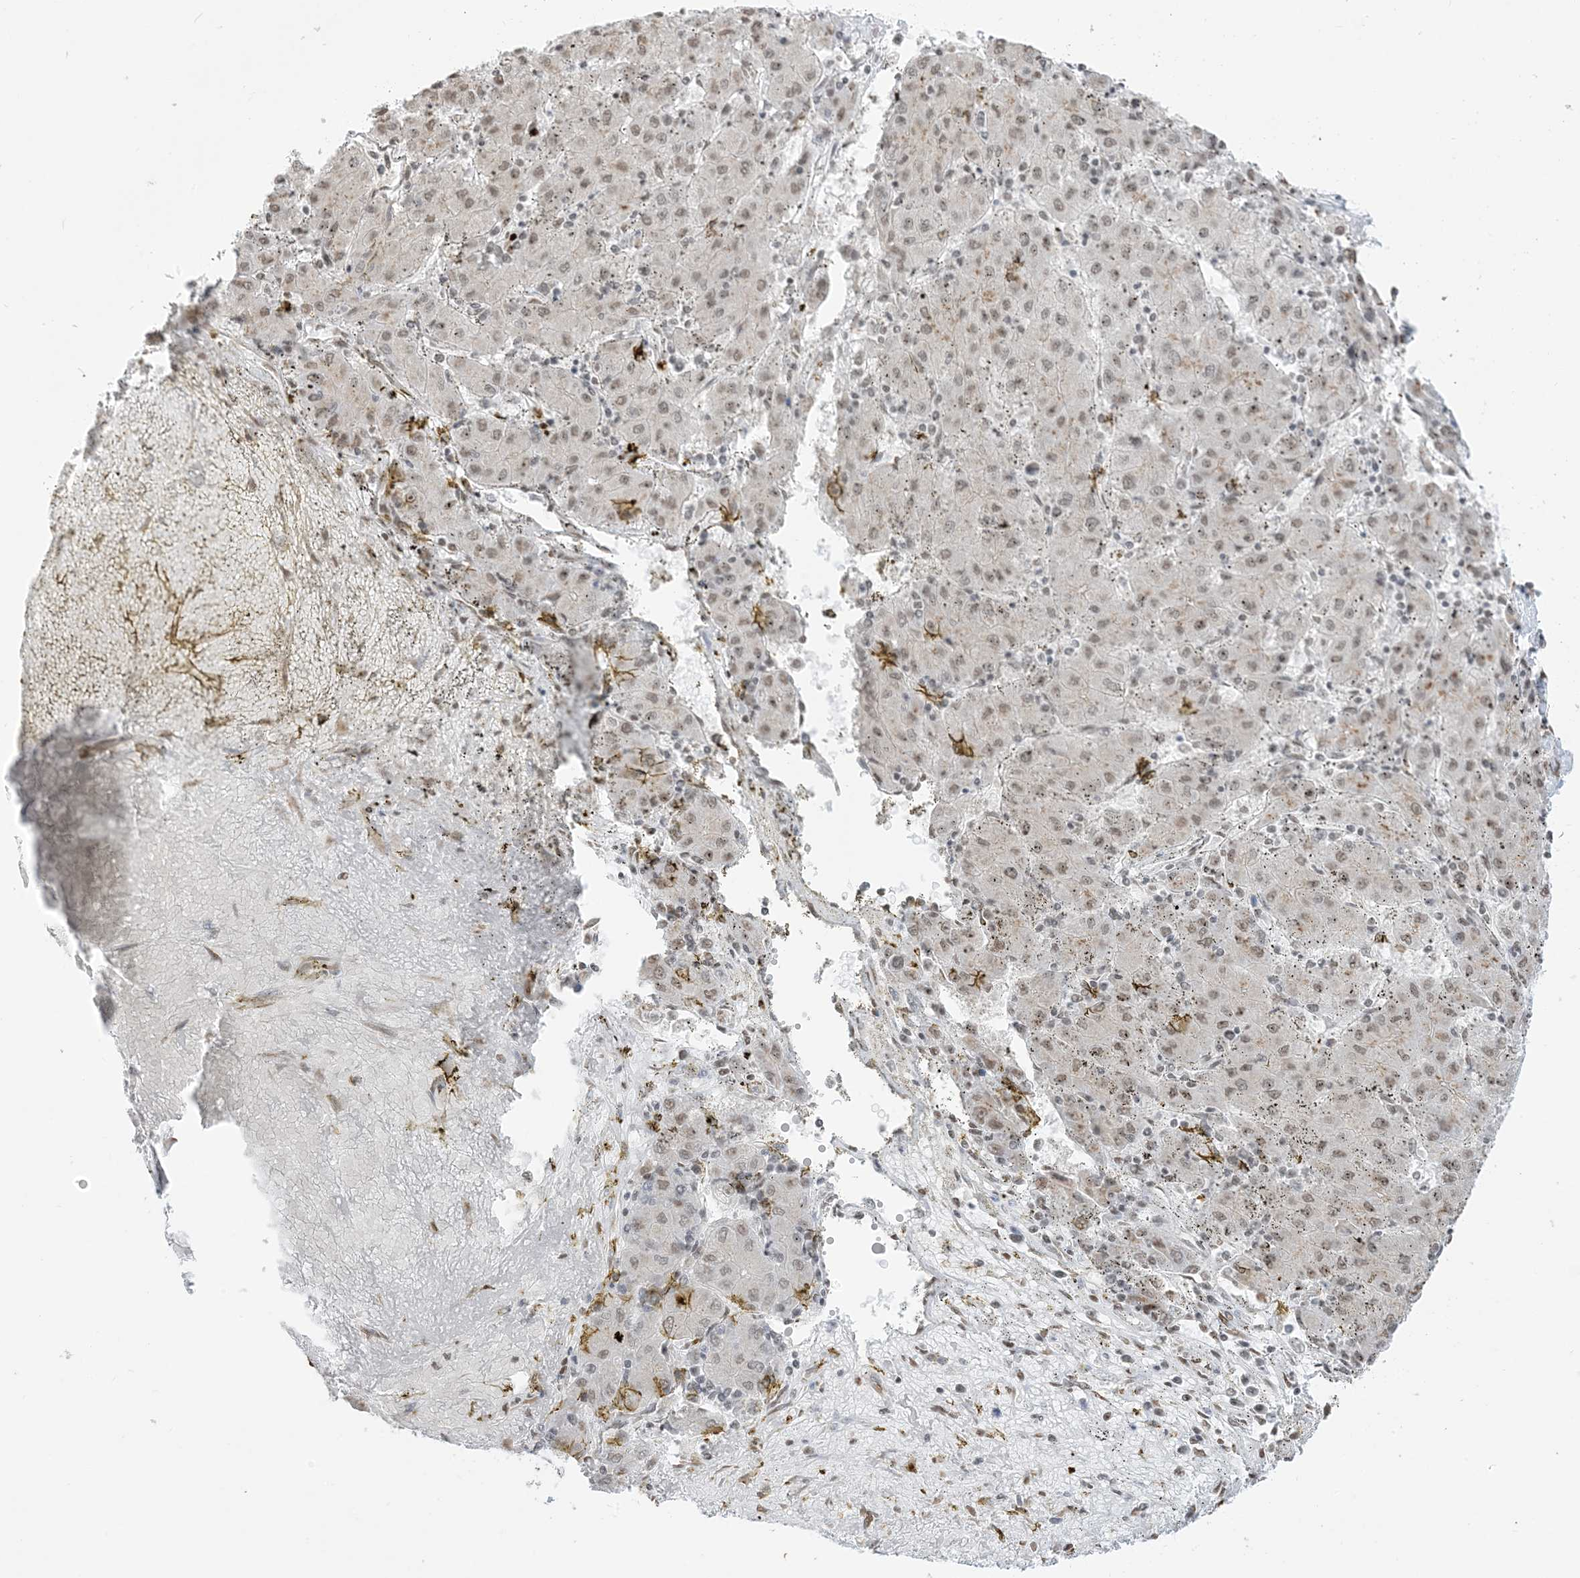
{"staining": {"intensity": "weak", "quantity": ">75%", "location": "nuclear"}, "tissue": "liver cancer", "cell_type": "Tumor cells", "image_type": "cancer", "snomed": [{"axis": "morphology", "description": "Carcinoma, Hepatocellular, NOS"}, {"axis": "topography", "description": "Liver"}], "caption": "IHC of hepatocellular carcinoma (liver) demonstrates low levels of weak nuclear expression in about >75% of tumor cells.", "gene": "GPR107", "patient": {"sex": "male", "age": 72}}